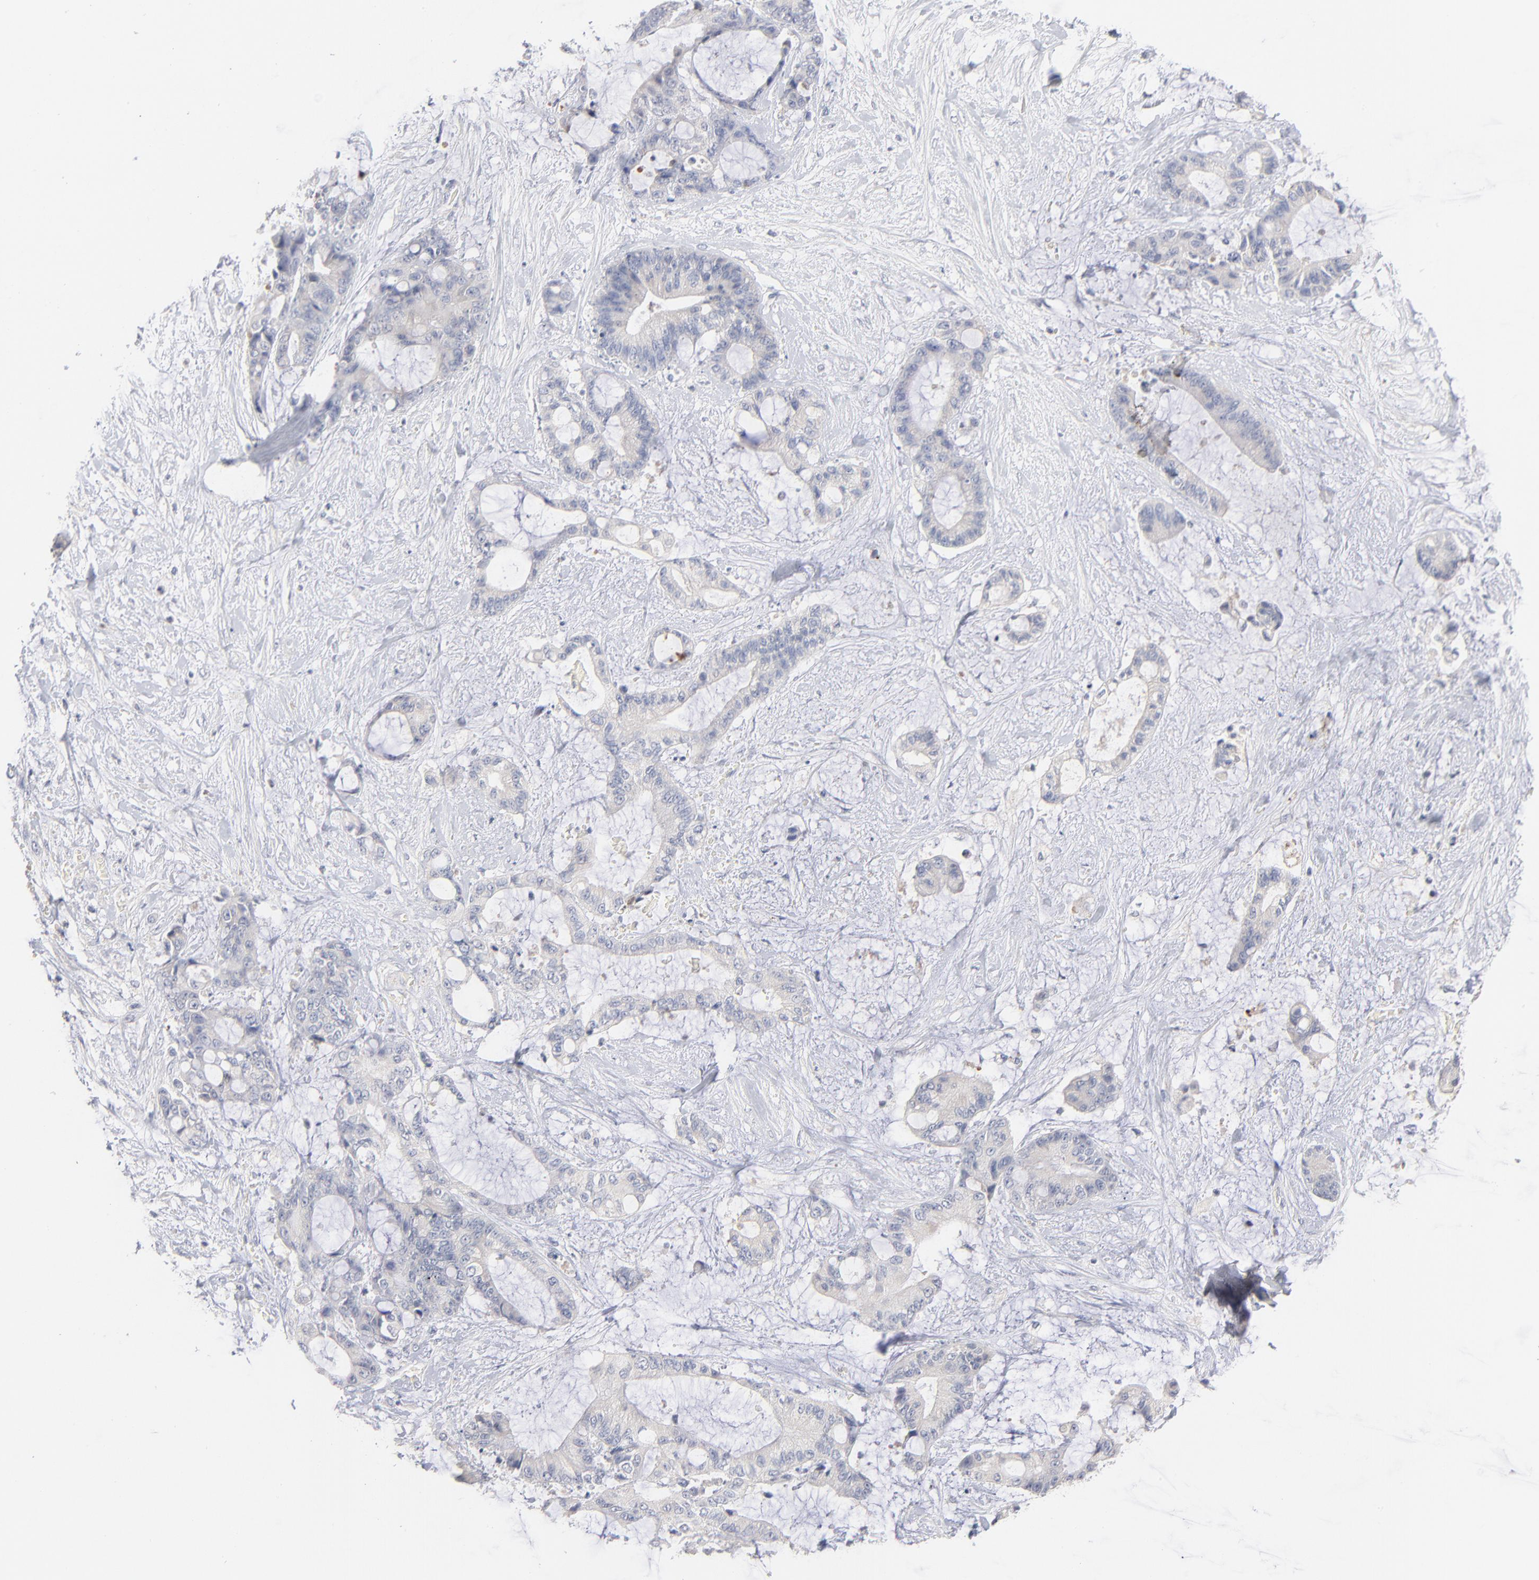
{"staining": {"intensity": "negative", "quantity": "none", "location": "none"}, "tissue": "liver cancer", "cell_type": "Tumor cells", "image_type": "cancer", "snomed": [{"axis": "morphology", "description": "Cholangiocarcinoma"}, {"axis": "topography", "description": "Liver"}], "caption": "Human liver cancer stained for a protein using IHC displays no staining in tumor cells.", "gene": "F12", "patient": {"sex": "female", "age": 73}}